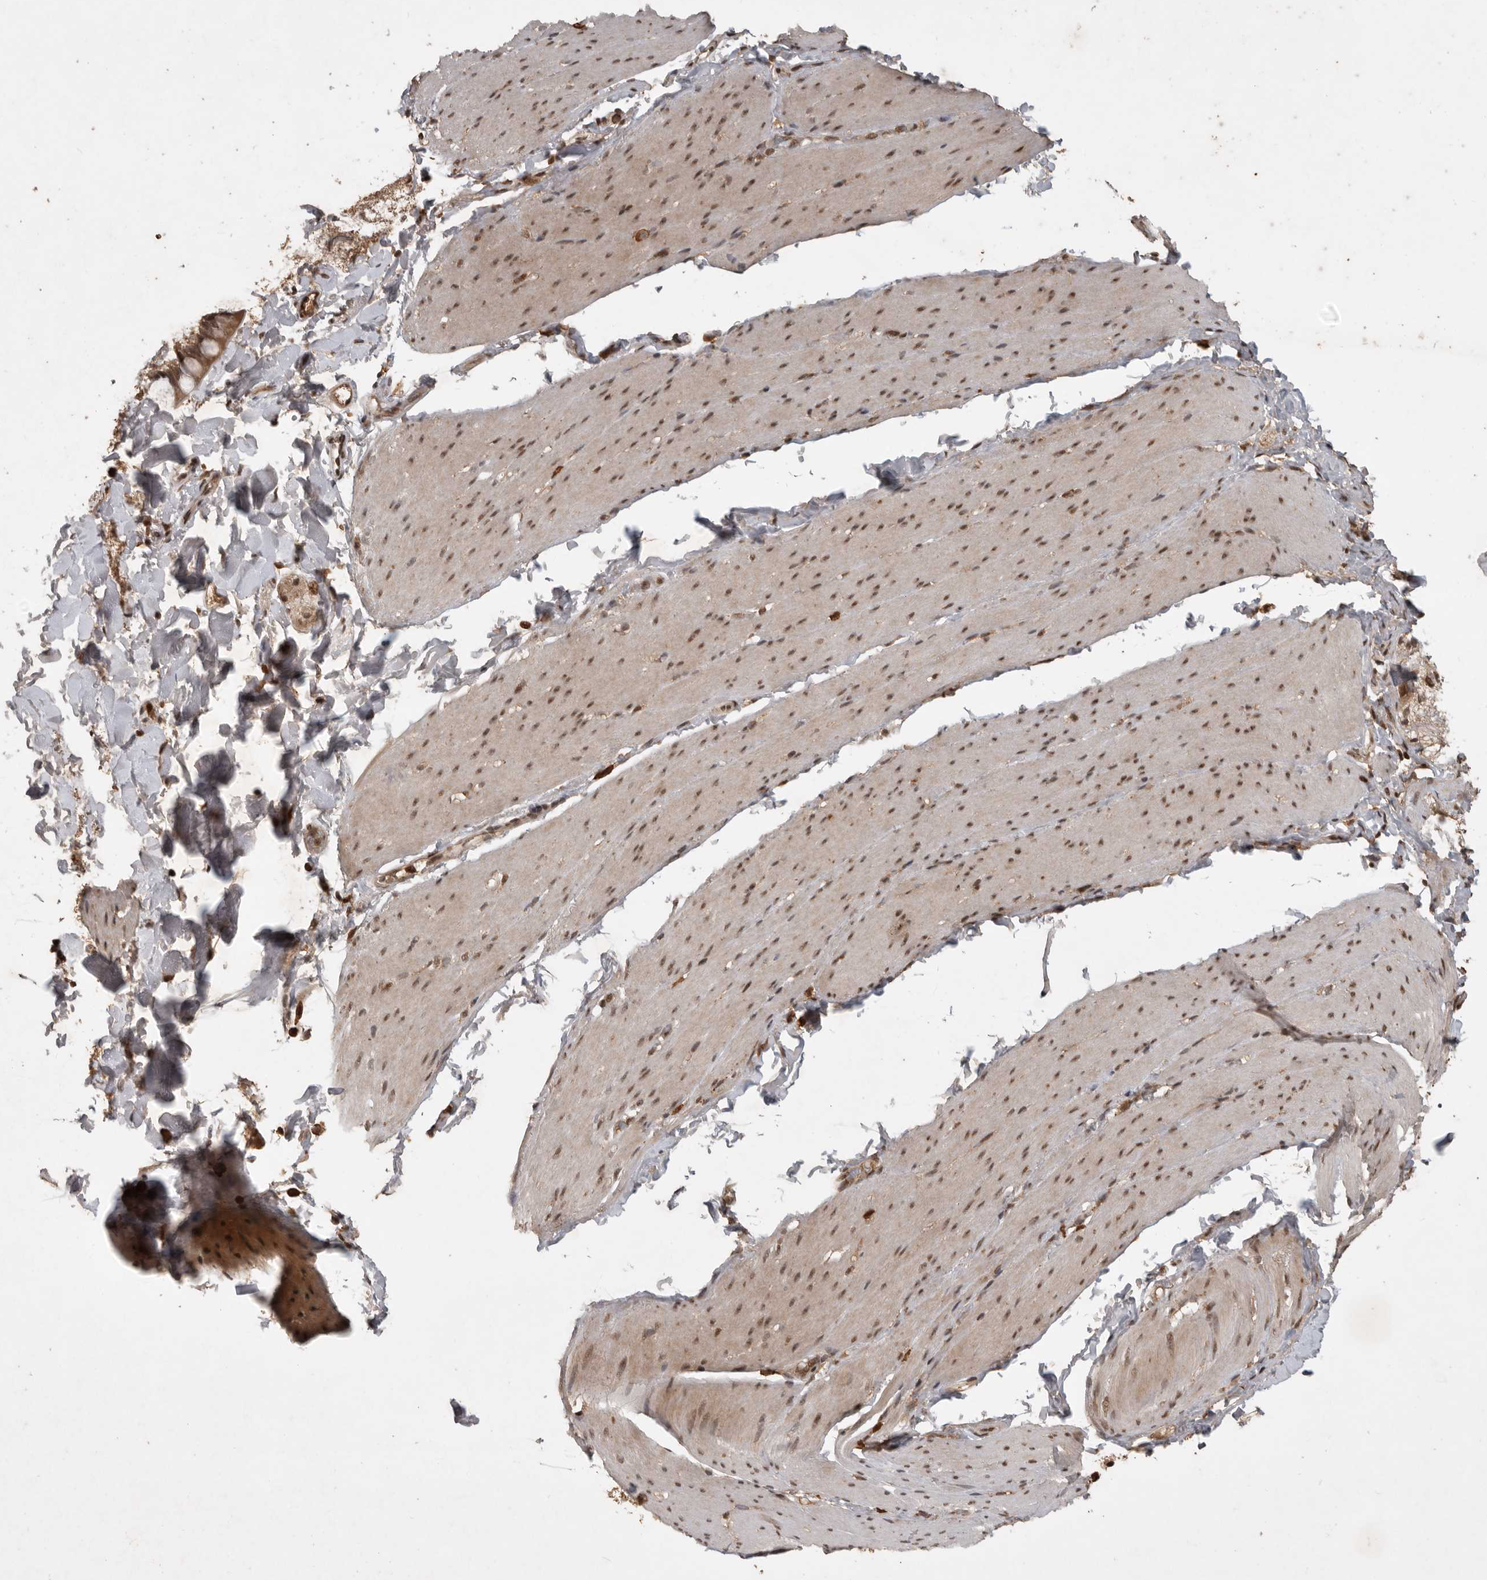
{"staining": {"intensity": "moderate", "quantity": ">75%", "location": "nuclear"}, "tissue": "smooth muscle", "cell_type": "Smooth muscle cells", "image_type": "normal", "snomed": [{"axis": "morphology", "description": "Normal tissue, NOS"}, {"axis": "topography", "description": "Smooth muscle"}, {"axis": "topography", "description": "Small intestine"}], "caption": "IHC histopathology image of unremarkable smooth muscle stained for a protein (brown), which exhibits medium levels of moderate nuclear expression in about >75% of smooth muscle cells.", "gene": "CBLL1", "patient": {"sex": "female", "age": 84}}